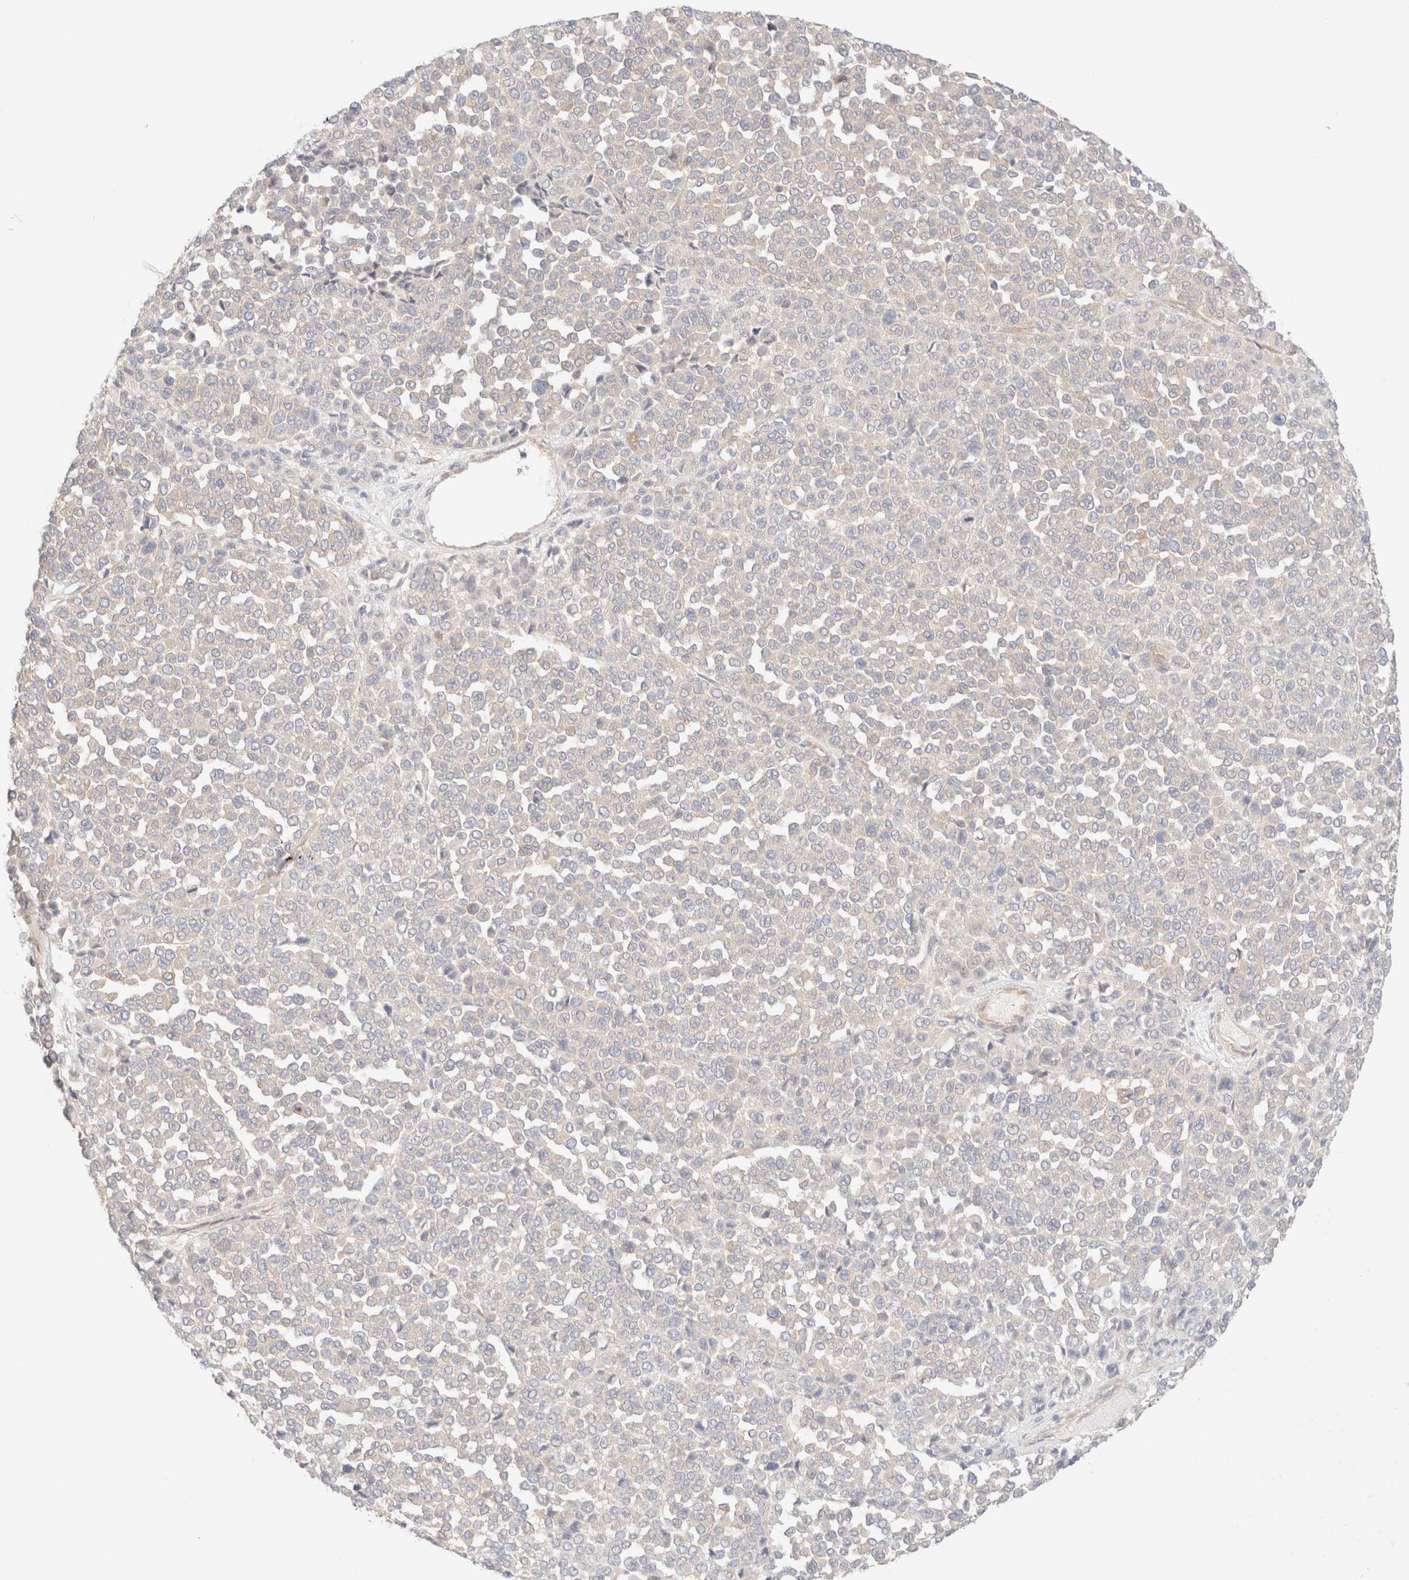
{"staining": {"intensity": "negative", "quantity": "none", "location": "none"}, "tissue": "melanoma", "cell_type": "Tumor cells", "image_type": "cancer", "snomed": [{"axis": "morphology", "description": "Malignant melanoma, Metastatic site"}, {"axis": "topography", "description": "Pancreas"}], "caption": "Malignant melanoma (metastatic site) was stained to show a protein in brown. There is no significant expression in tumor cells. (Stains: DAB (3,3'-diaminobenzidine) immunohistochemistry with hematoxylin counter stain, Microscopy: brightfield microscopy at high magnification).", "gene": "NIBAN2", "patient": {"sex": "female", "age": 30}}